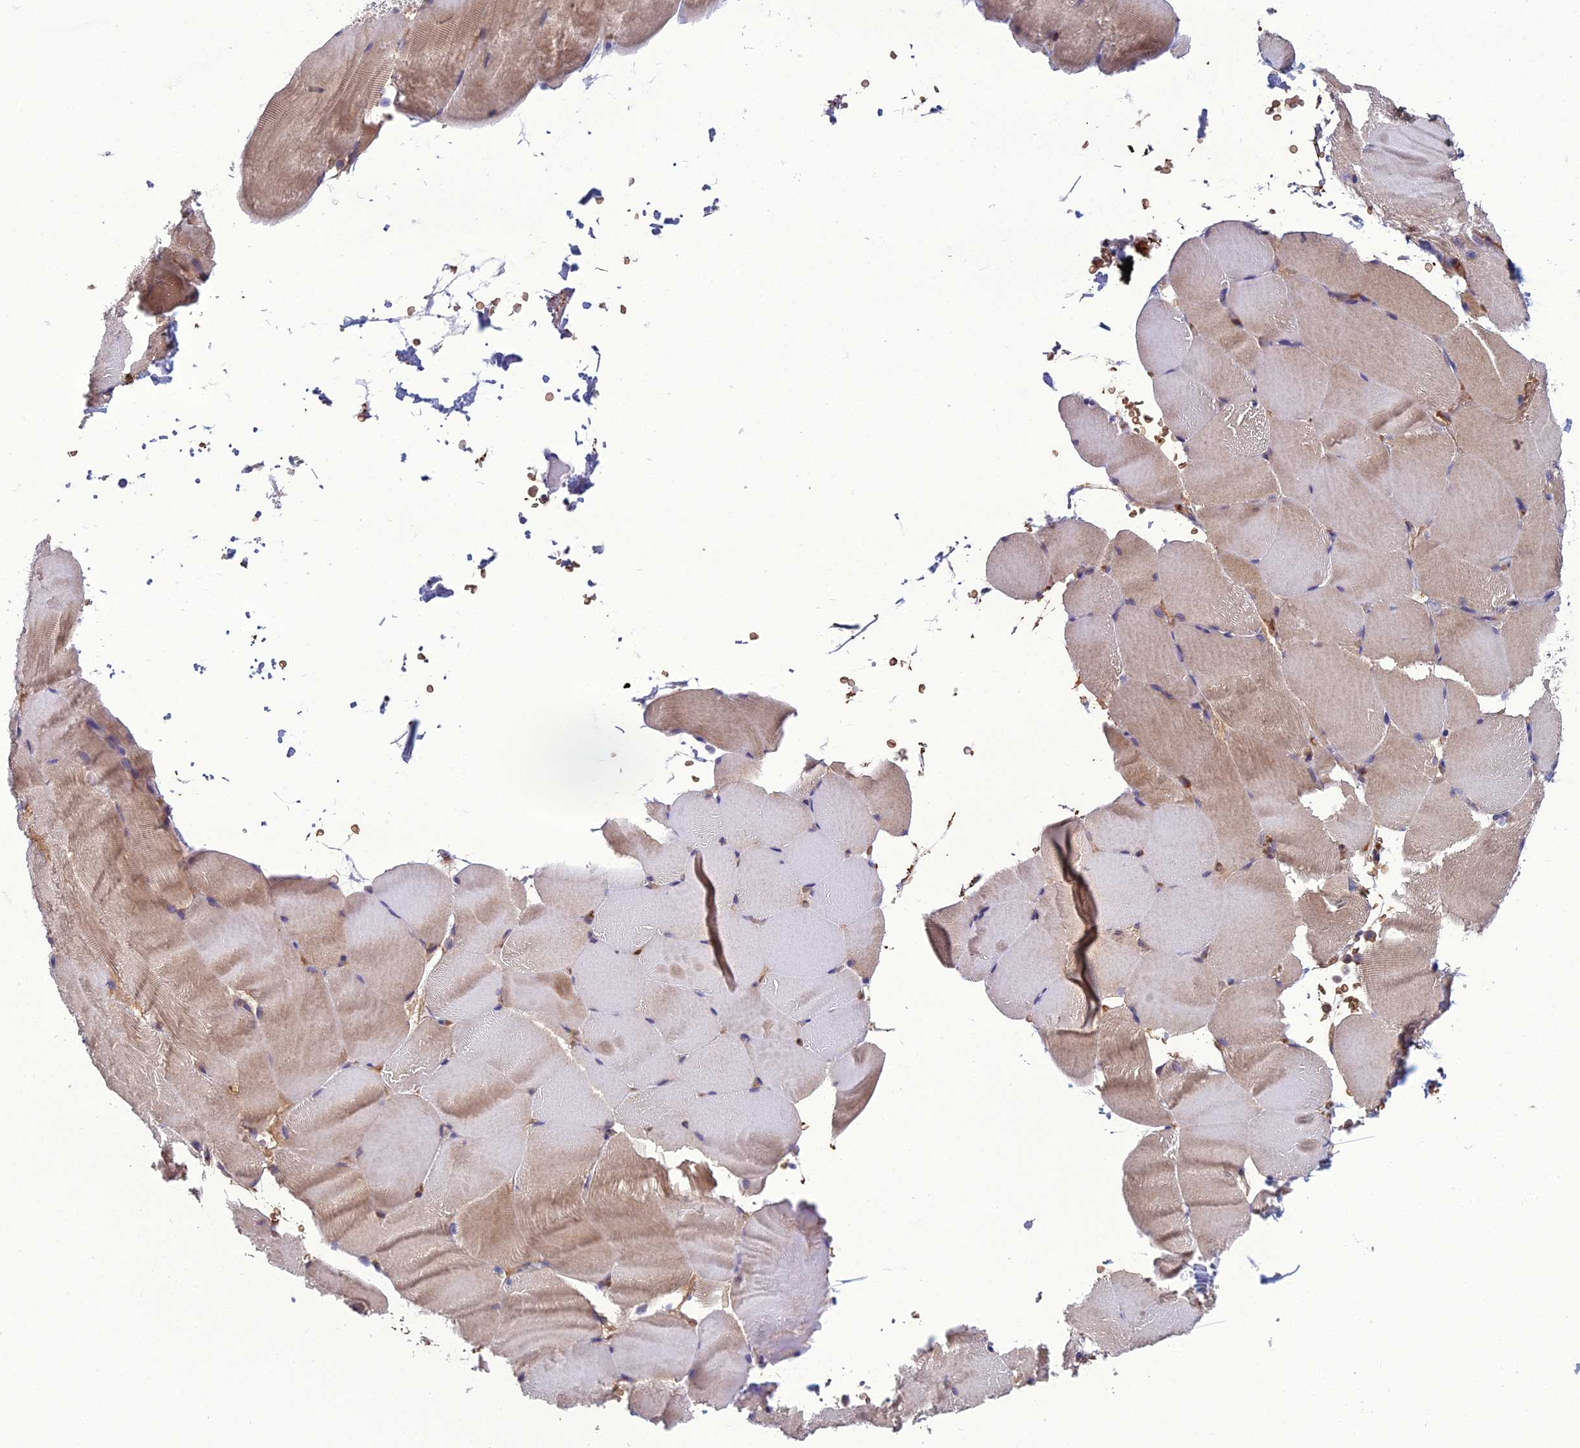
{"staining": {"intensity": "weak", "quantity": "25%-75%", "location": "cytoplasmic/membranous"}, "tissue": "skeletal muscle", "cell_type": "Myocytes", "image_type": "normal", "snomed": [{"axis": "morphology", "description": "Normal tissue, NOS"}, {"axis": "topography", "description": "Skeletal muscle"}, {"axis": "topography", "description": "Parathyroid gland"}], "caption": "A low amount of weak cytoplasmic/membranous staining is seen in about 25%-75% of myocytes in normal skeletal muscle. Using DAB (brown) and hematoxylin (blue) stains, captured at high magnification using brightfield microscopy.", "gene": "GALR2", "patient": {"sex": "female", "age": 37}}